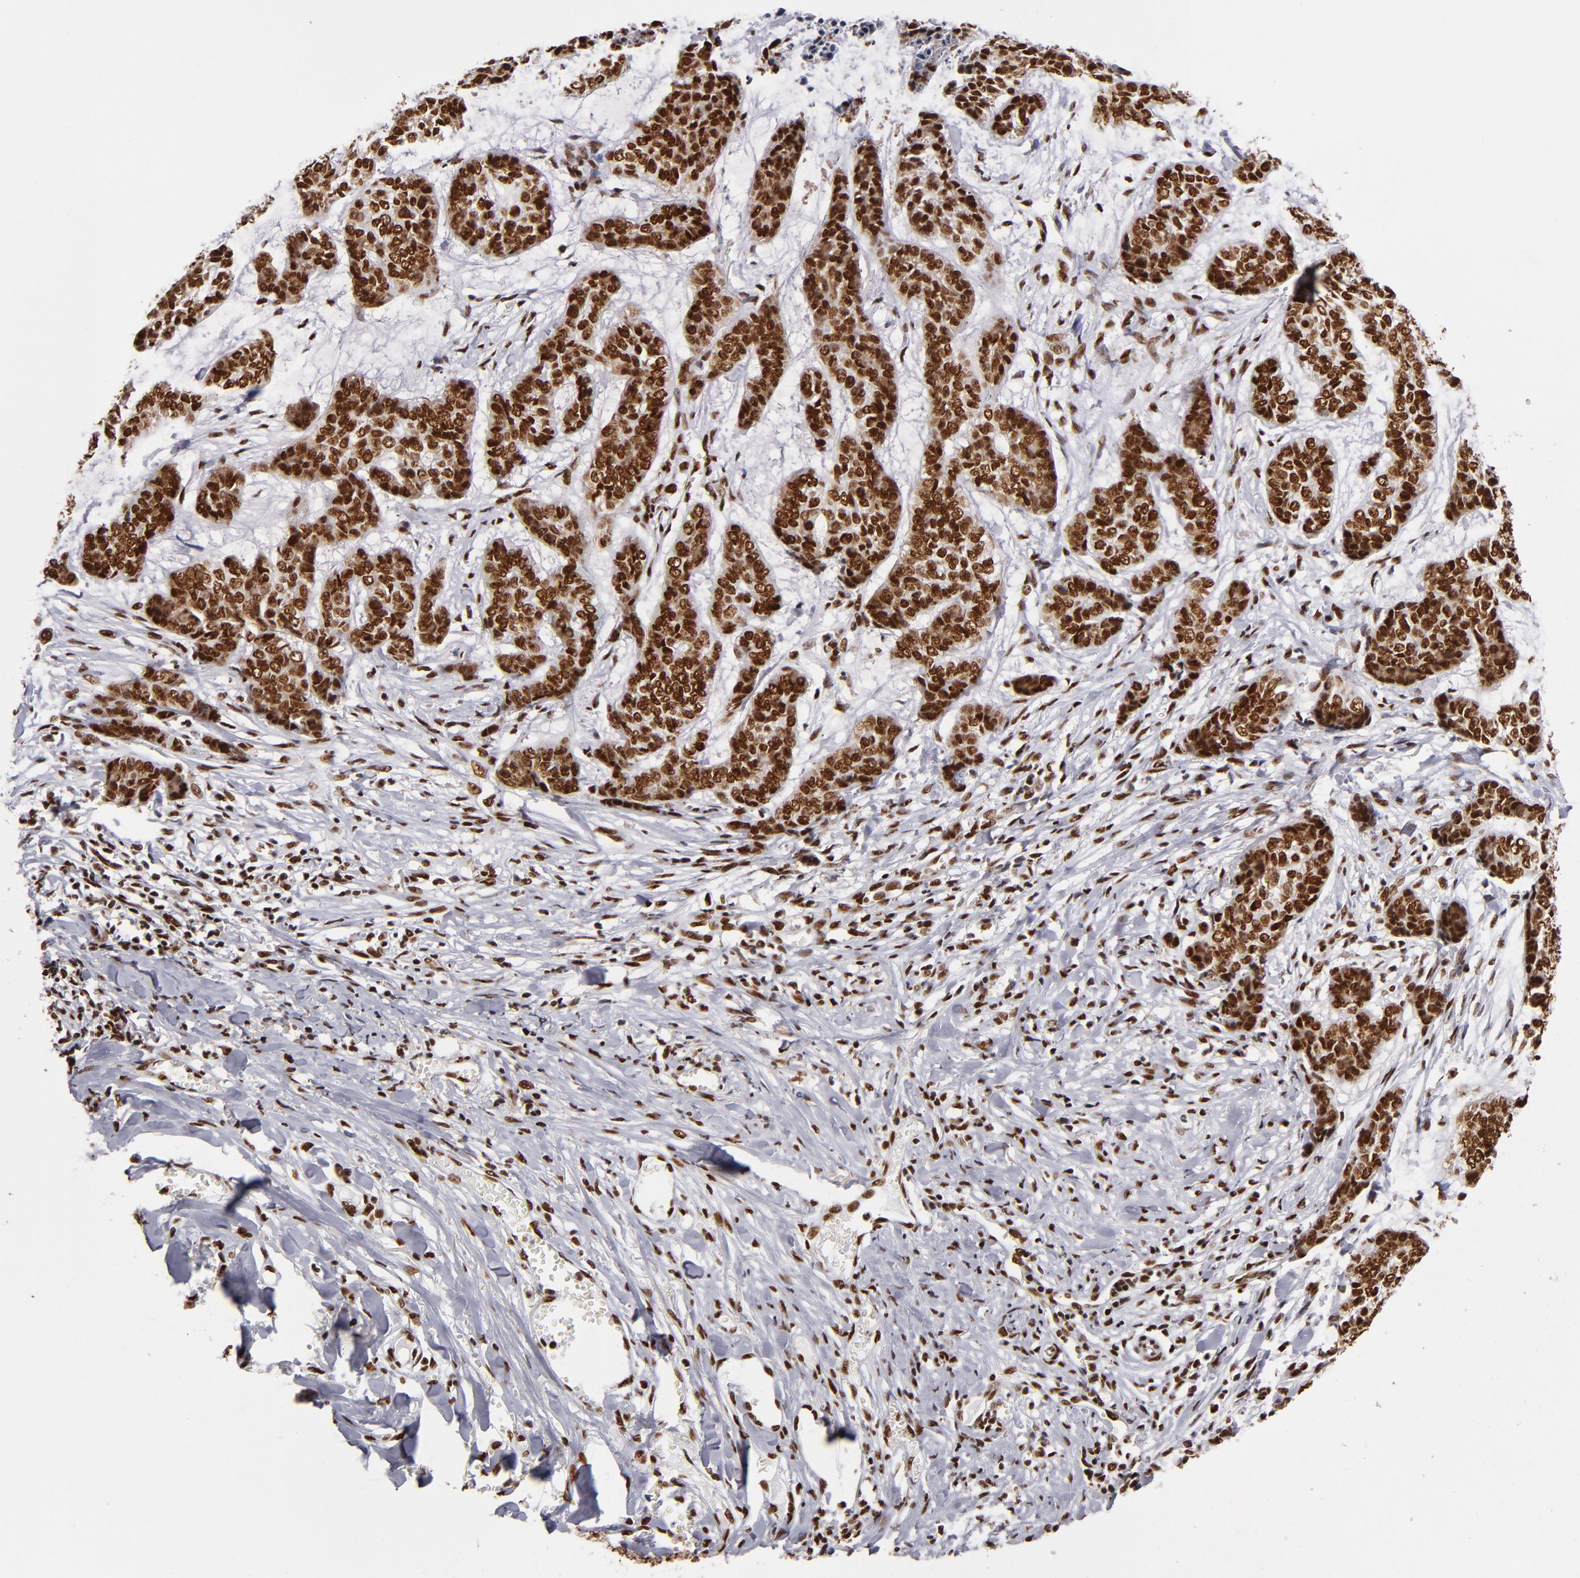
{"staining": {"intensity": "strong", "quantity": ">75%", "location": "nuclear"}, "tissue": "skin cancer", "cell_type": "Tumor cells", "image_type": "cancer", "snomed": [{"axis": "morphology", "description": "Basal cell carcinoma"}, {"axis": "topography", "description": "Skin"}], "caption": "Protein expression analysis of basal cell carcinoma (skin) exhibits strong nuclear expression in about >75% of tumor cells.", "gene": "MRE11", "patient": {"sex": "female", "age": 64}}